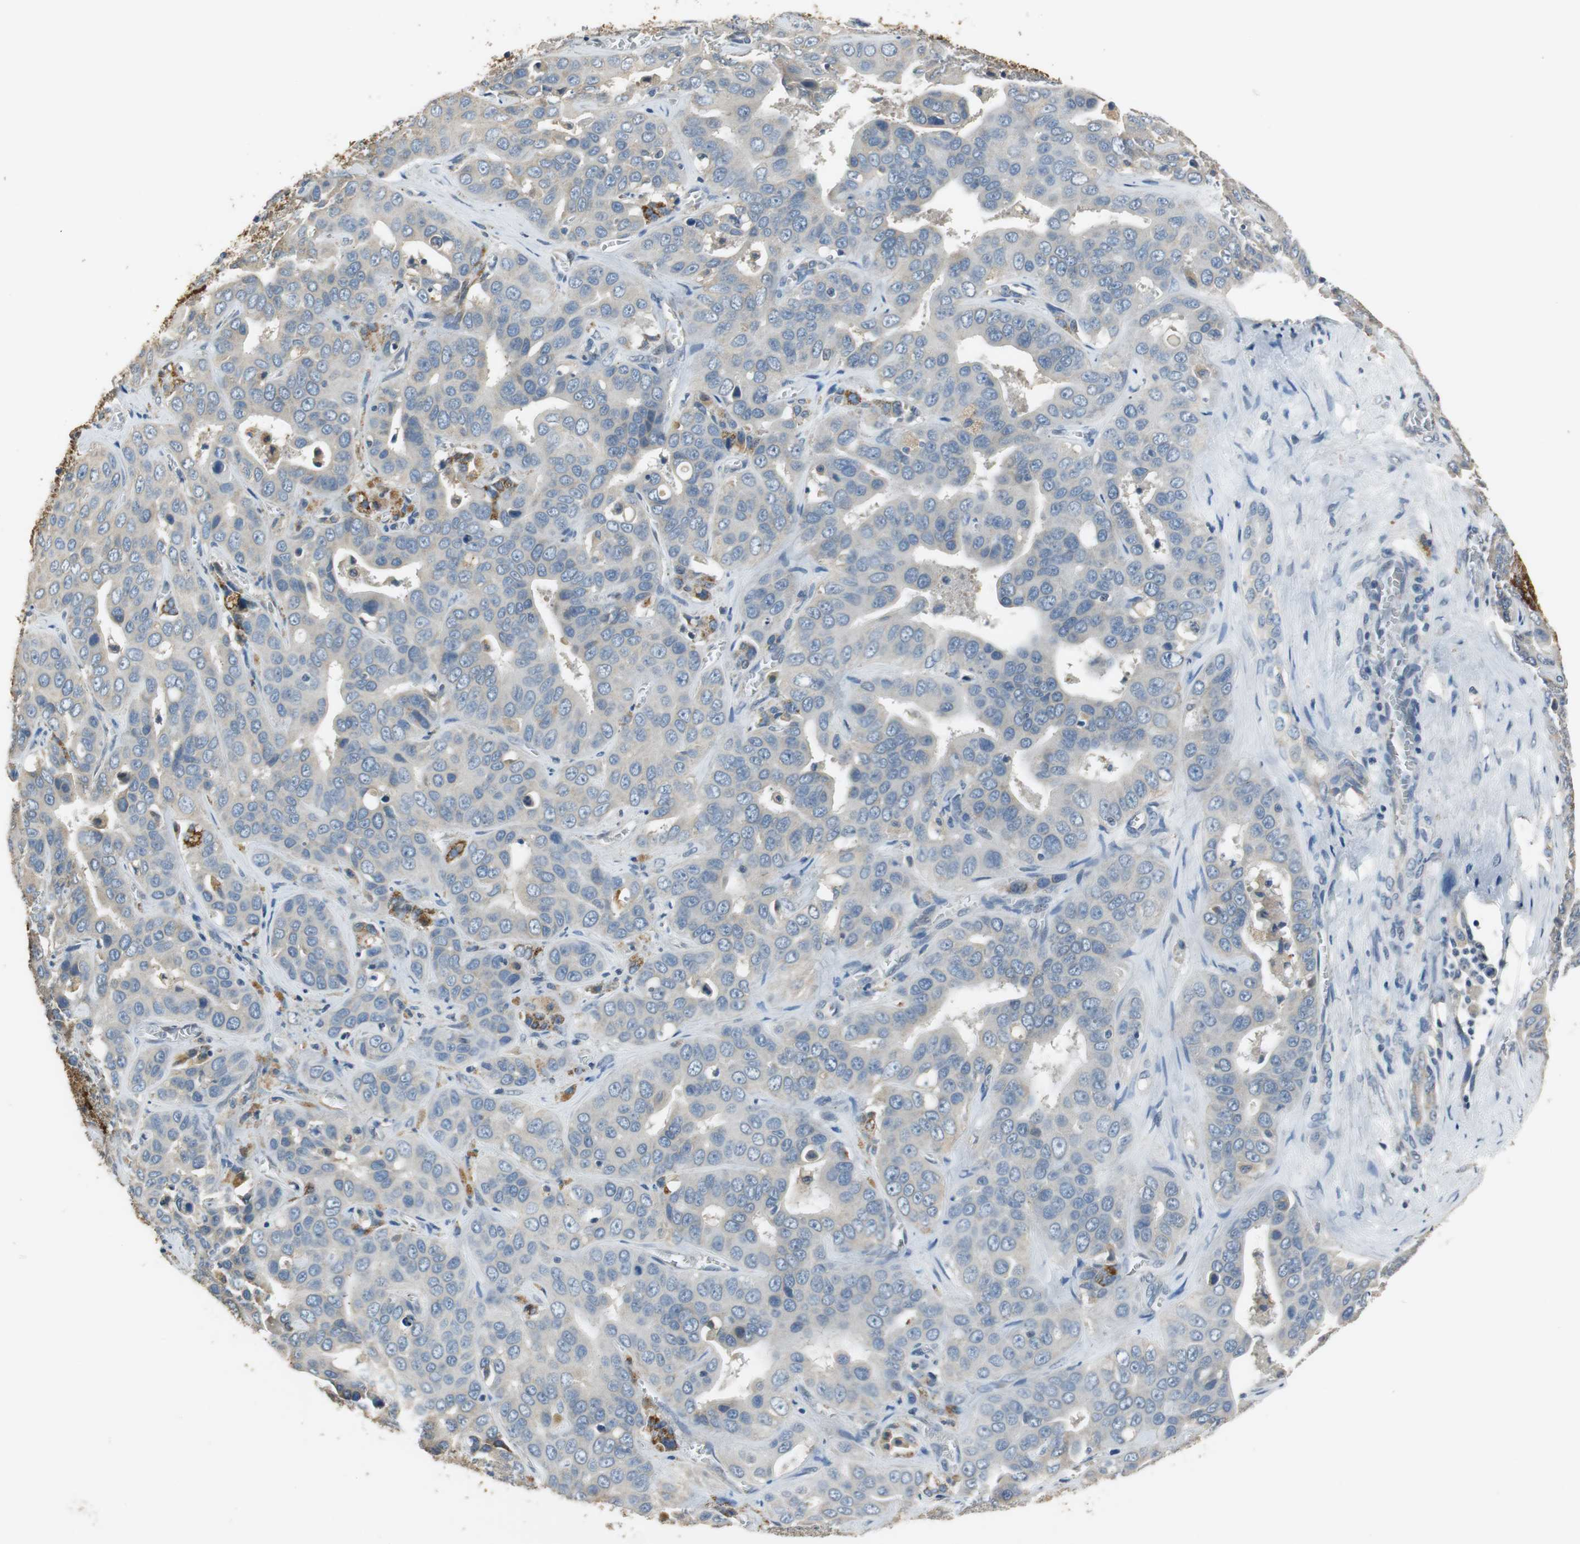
{"staining": {"intensity": "weak", "quantity": "<25%", "location": "cytoplasmic/membranous"}, "tissue": "liver cancer", "cell_type": "Tumor cells", "image_type": "cancer", "snomed": [{"axis": "morphology", "description": "Cholangiocarcinoma"}, {"axis": "topography", "description": "Liver"}], "caption": "An image of cholangiocarcinoma (liver) stained for a protein demonstrates no brown staining in tumor cells.", "gene": "ALDH4A1", "patient": {"sex": "female", "age": 52}}